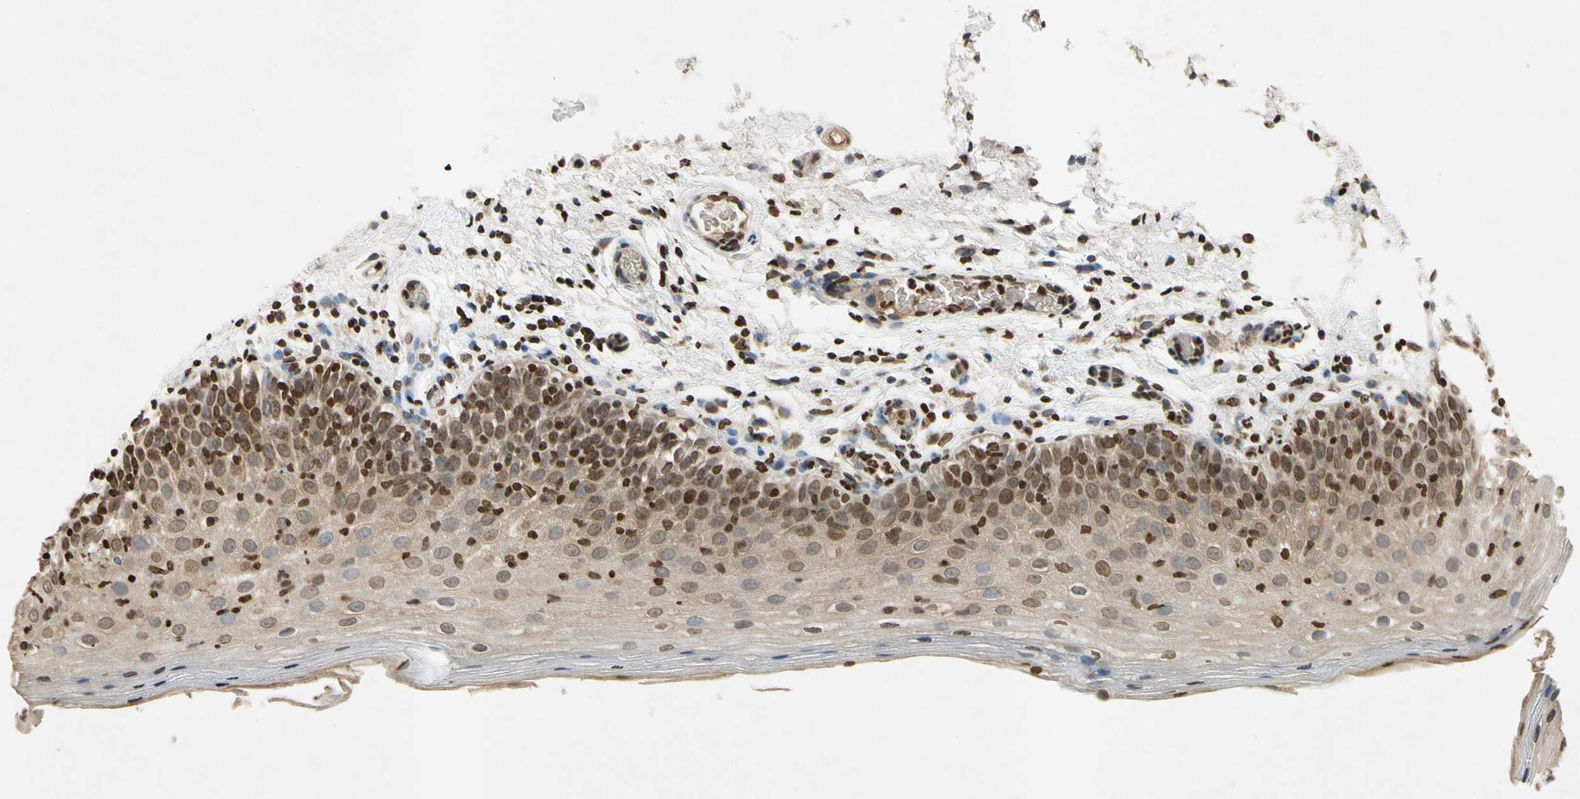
{"staining": {"intensity": "moderate", "quantity": ">75%", "location": "cytoplasmic/membranous,nuclear"}, "tissue": "oral mucosa", "cell_type": "Squamous epithelial cells", "image_type": "normal", "snomed": [{"axis": "morphology", "description": "Normal tissue, NOS"}, {"axis": "morphology", "description": "Squamous cell carcinoma, NOS"}, {"axis": "topography", "description": "Skeletal muscle"}, {"axis": "topography", "description": "Oral tissue"}], "caption": "This micrograph shows immunohistochemistry (IHC) staining of unremarkable human oral mucosa, with medium moderate cytoplasmic/membranous,nuclear expression in about >75% of squamous epithelial cells.", "gene": "HOXB3", "patient": {"sex": "male", "age": 71}}